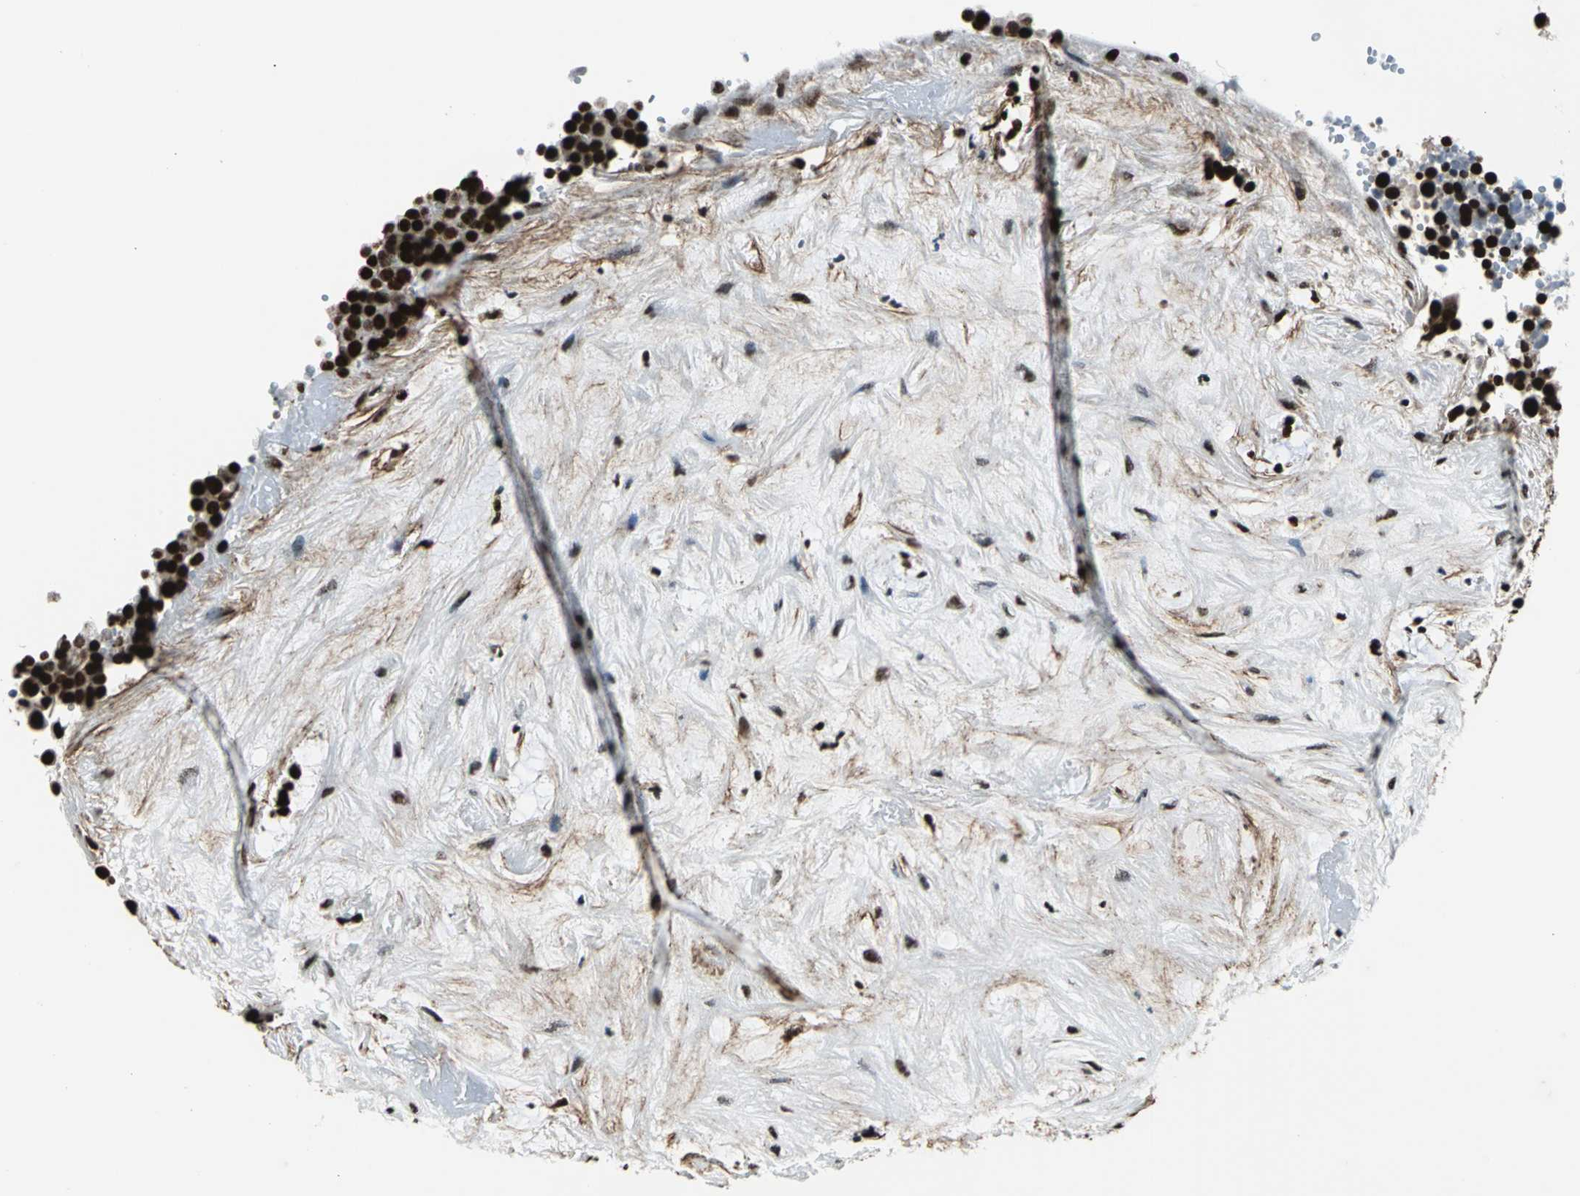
{"staining": {"intensity": "strong", "quantity": ">75%", "location": "nuclear"}, "tissue": "testis cancer", "cell_type": "Tumor cells", "image_type": "cancer", "snomed": [{"axis": "morphology", "description": "Seminoma, NOS"}, {"axis": "topography", "description": "Testis"}], "caption": "A brown stain shows strong nuclear positivity of a protein in testis cancer tumor cells.", "gene": "APEX1", "patient": {"sex": "male", "age": 71}}